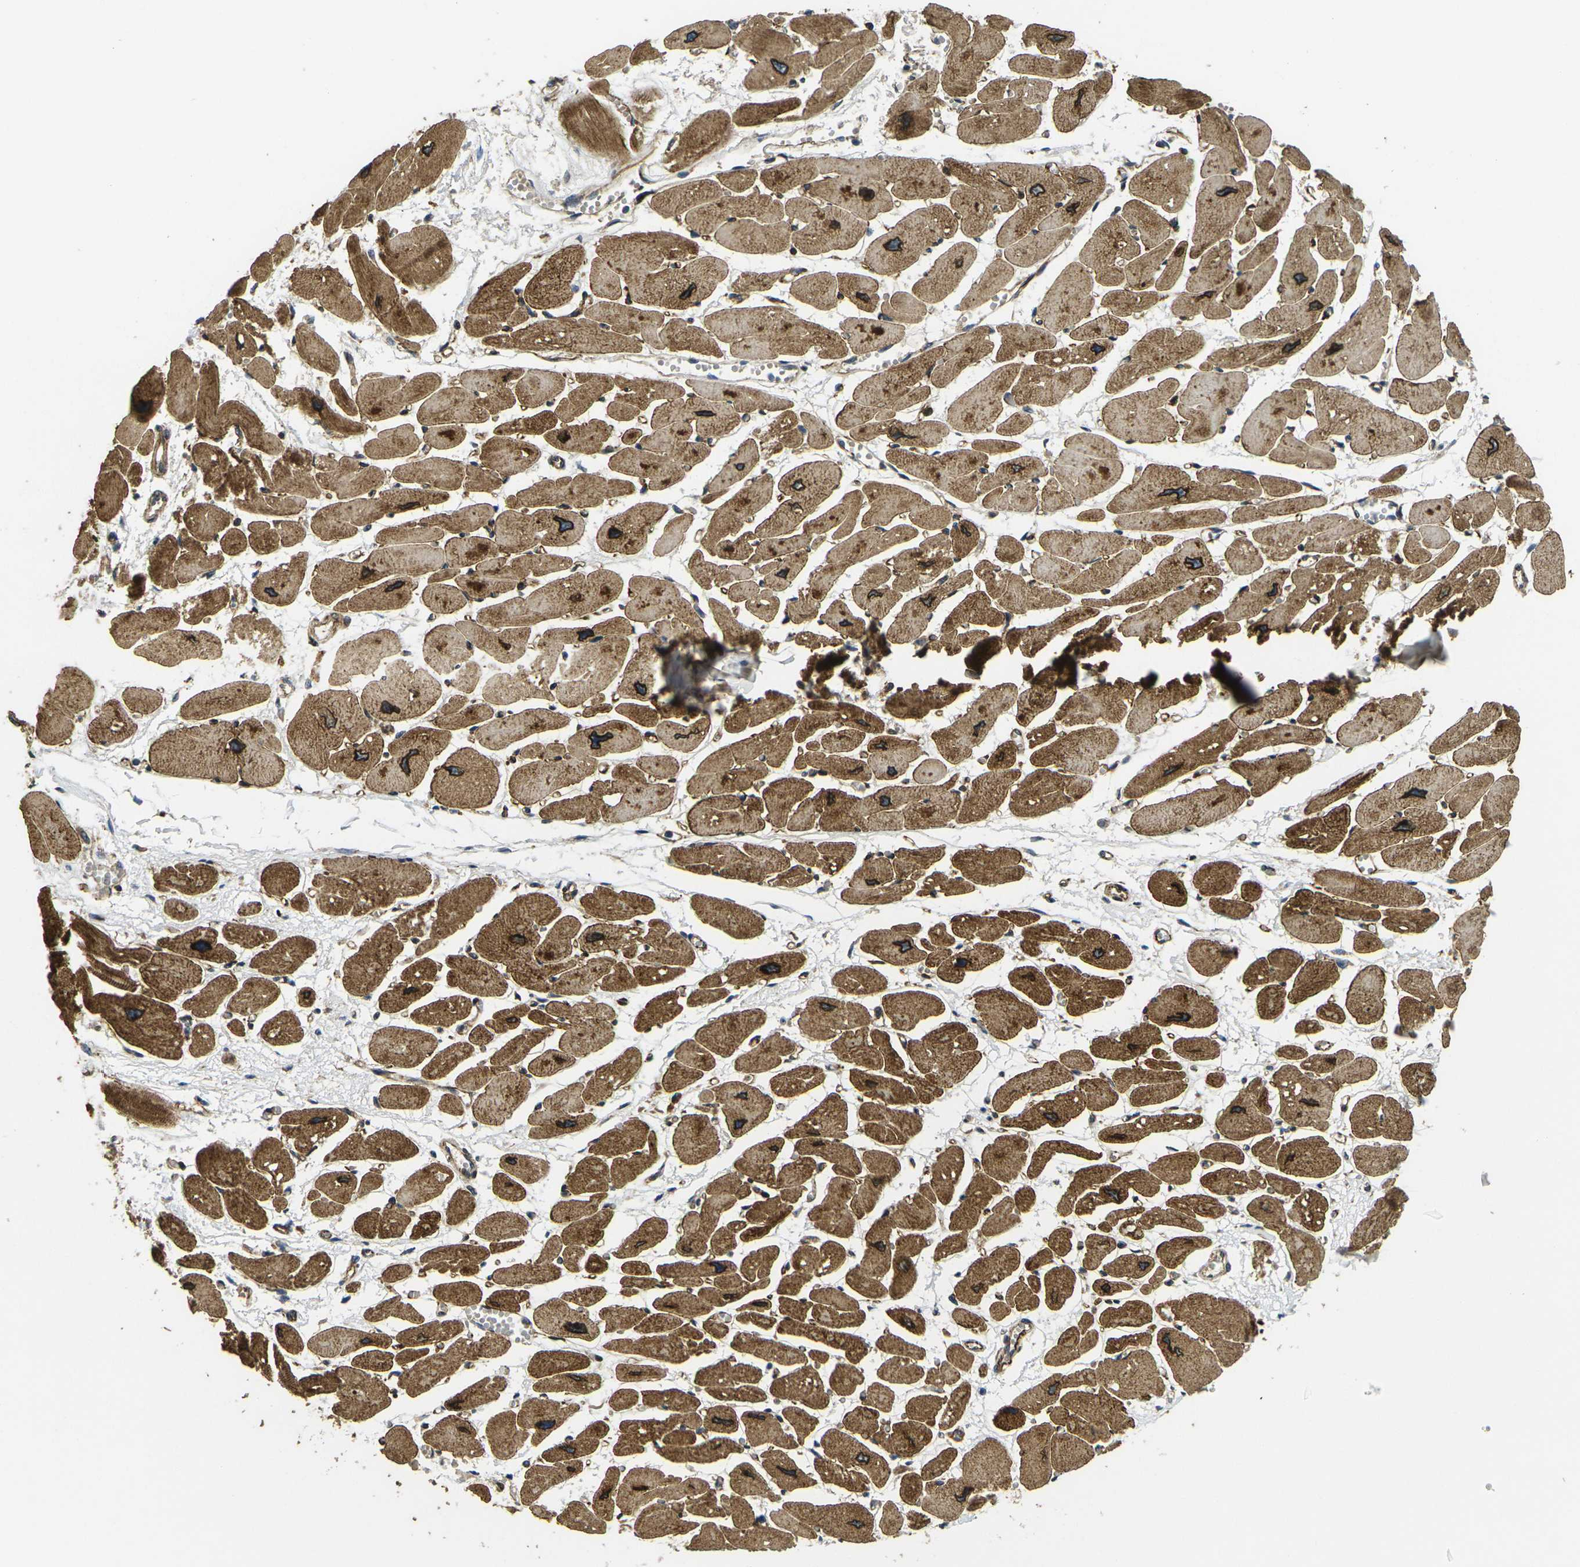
{"staining": {"intensity": "strong", "quantity": ">75%", "location": "cytoplasmic/membranous"}, "tissue": "heart muscle", "cell_type": "Cardiomyocytes", "image_type": "normal", "snomed": [{"axis": "morphology", "description": "Normal tissue, NOS"}, {"axis": "topography", "description": "Heart"}], "caption": "The image shows staining of unremarkable heart muscle, revealing strong cytoplasmic/membranous protein expression (brown color) within cardiomyocytes.", "gene": "FUT11", "patient": {"sex": "female", "age": 54}}